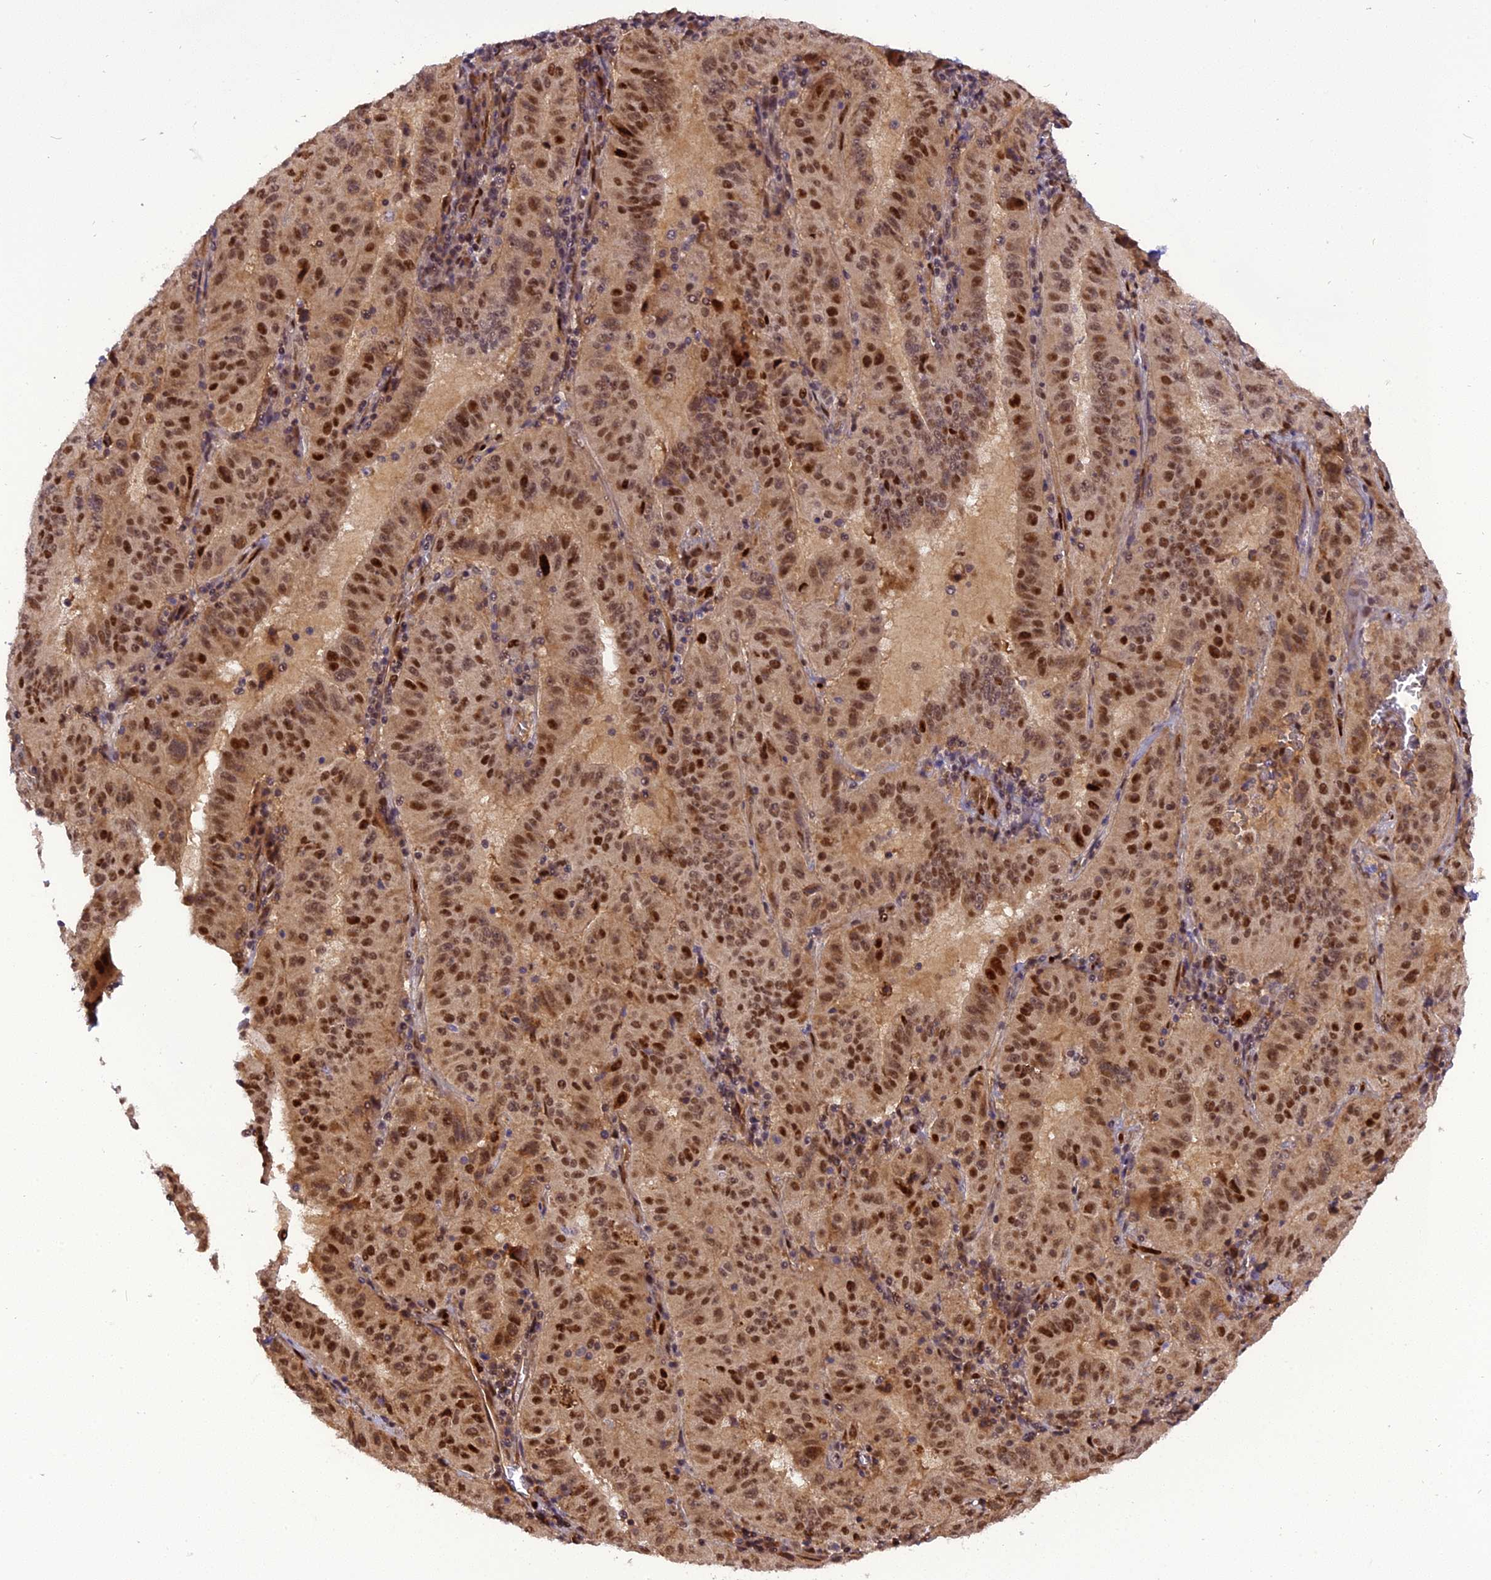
{"staining": {"intensity": "moderate", "quantity": ">75%", "location": "nuclear"}, "tissue": "pancreatic cancer", "cell_type": "Tumor cells", "image_type": "cancer", "snomed": [{"axis": "morphology", "description": "Adenocarcinoma, NOS"}, {"axis": "topography", "description": "Pancreas"}], "caption": "Immunohistochemical staining of human pancreatic adenocarcinoma displays moderate nuclear protein expression in approximately >75% of tumor cells.", "gene": "MICALL1", "patient": {"sex": "male", "age": 63}}